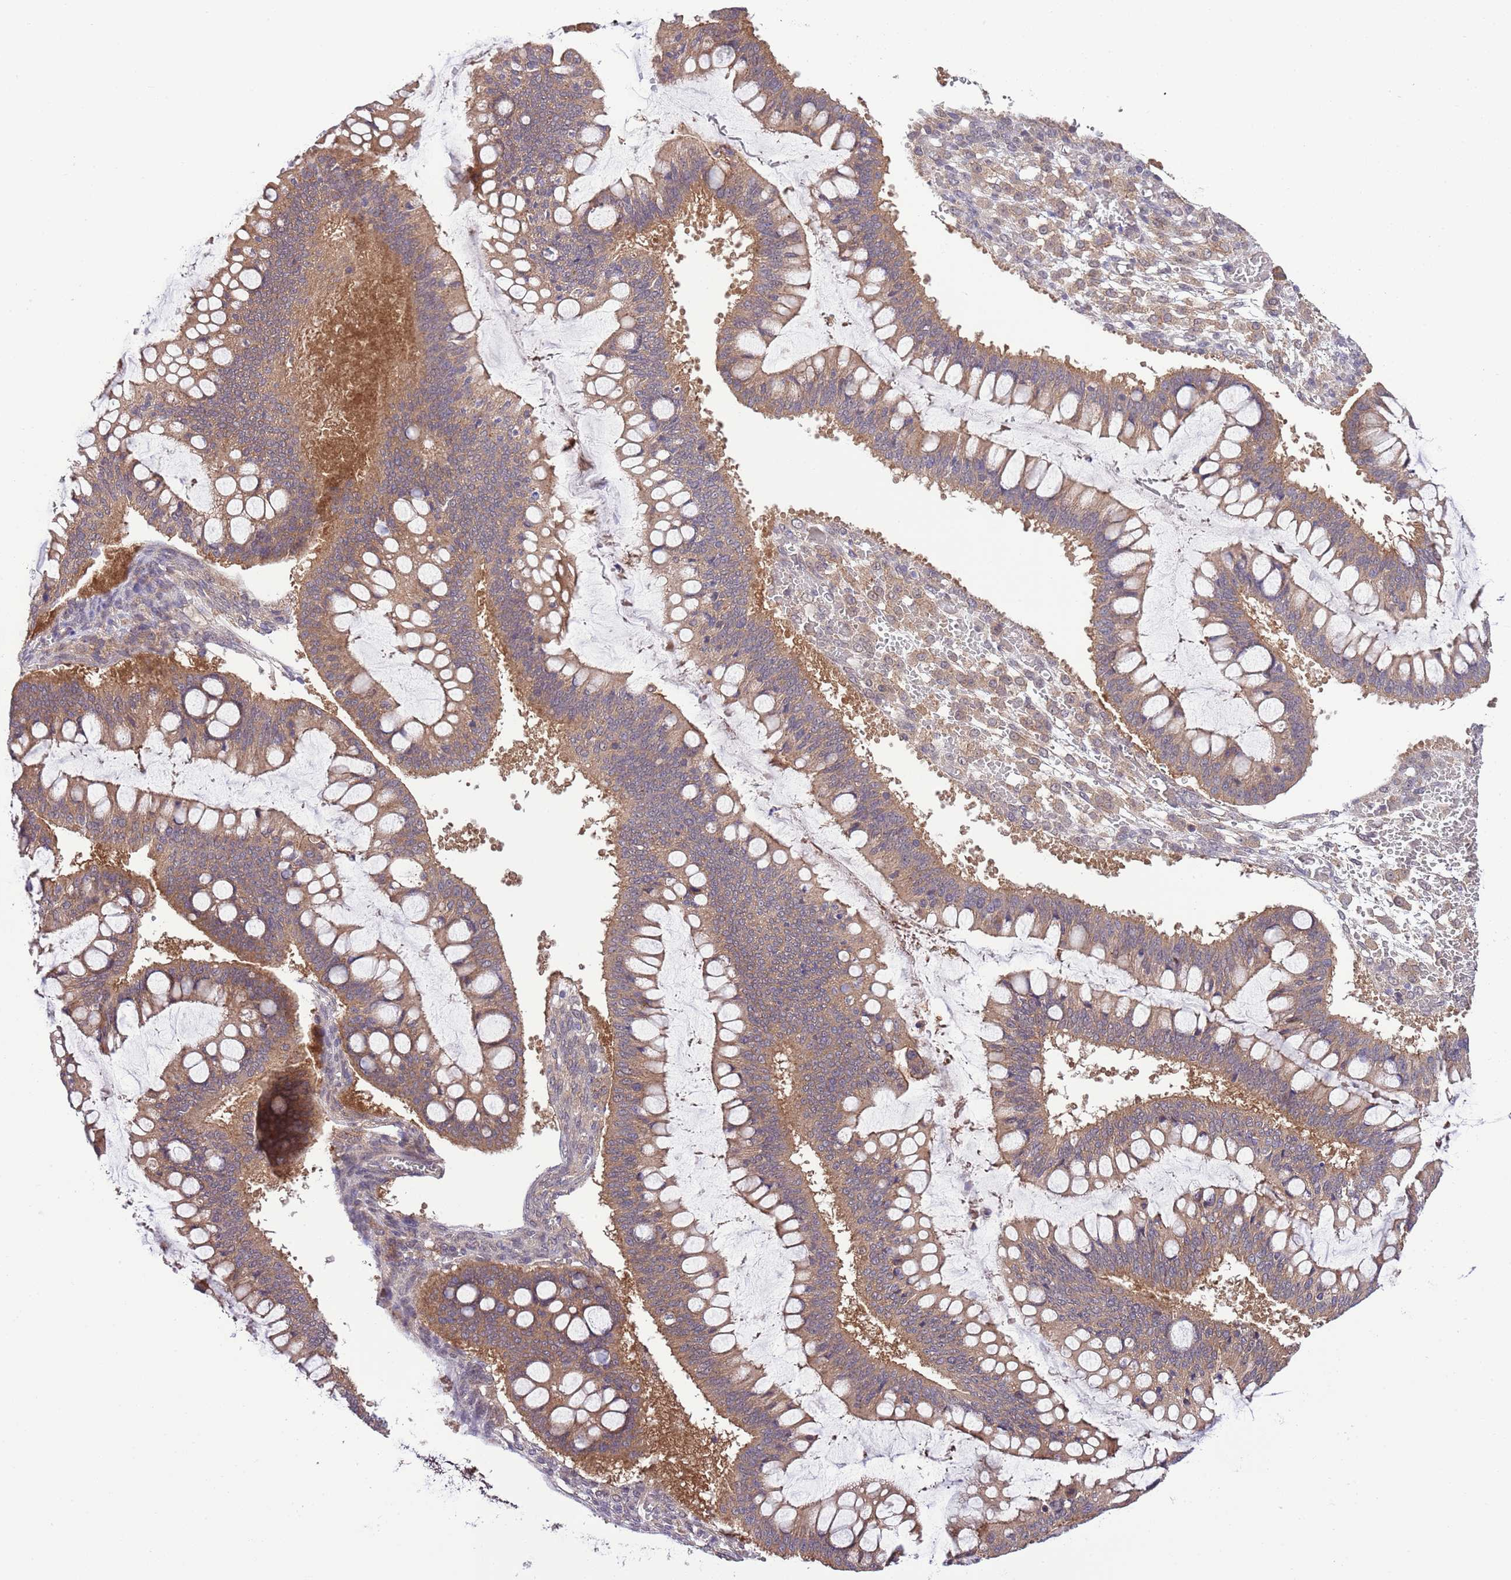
{"staining": {"intensity": "moderate", "quantity": ">75%", "location": "cytoplasmic/membranous"}, "tissue": "ovarian cancer", "cell_type": "Tumor cells", "image_type": "cancer", "snomed": [{"axis": "morphology", "description": "Cystadenocarcinoma, mucinous, NOS"}, {"axis": "topography", "description": "Ovary"}], "caption": "Protein staining of ovarian mucinous cystadenocarcinoma tissue displays moderate cytoplasmic/membranous expression in approximately >75% of tumor cells.", "gene": "DONSON", "patient": {"sex": "female", "age": 73}}